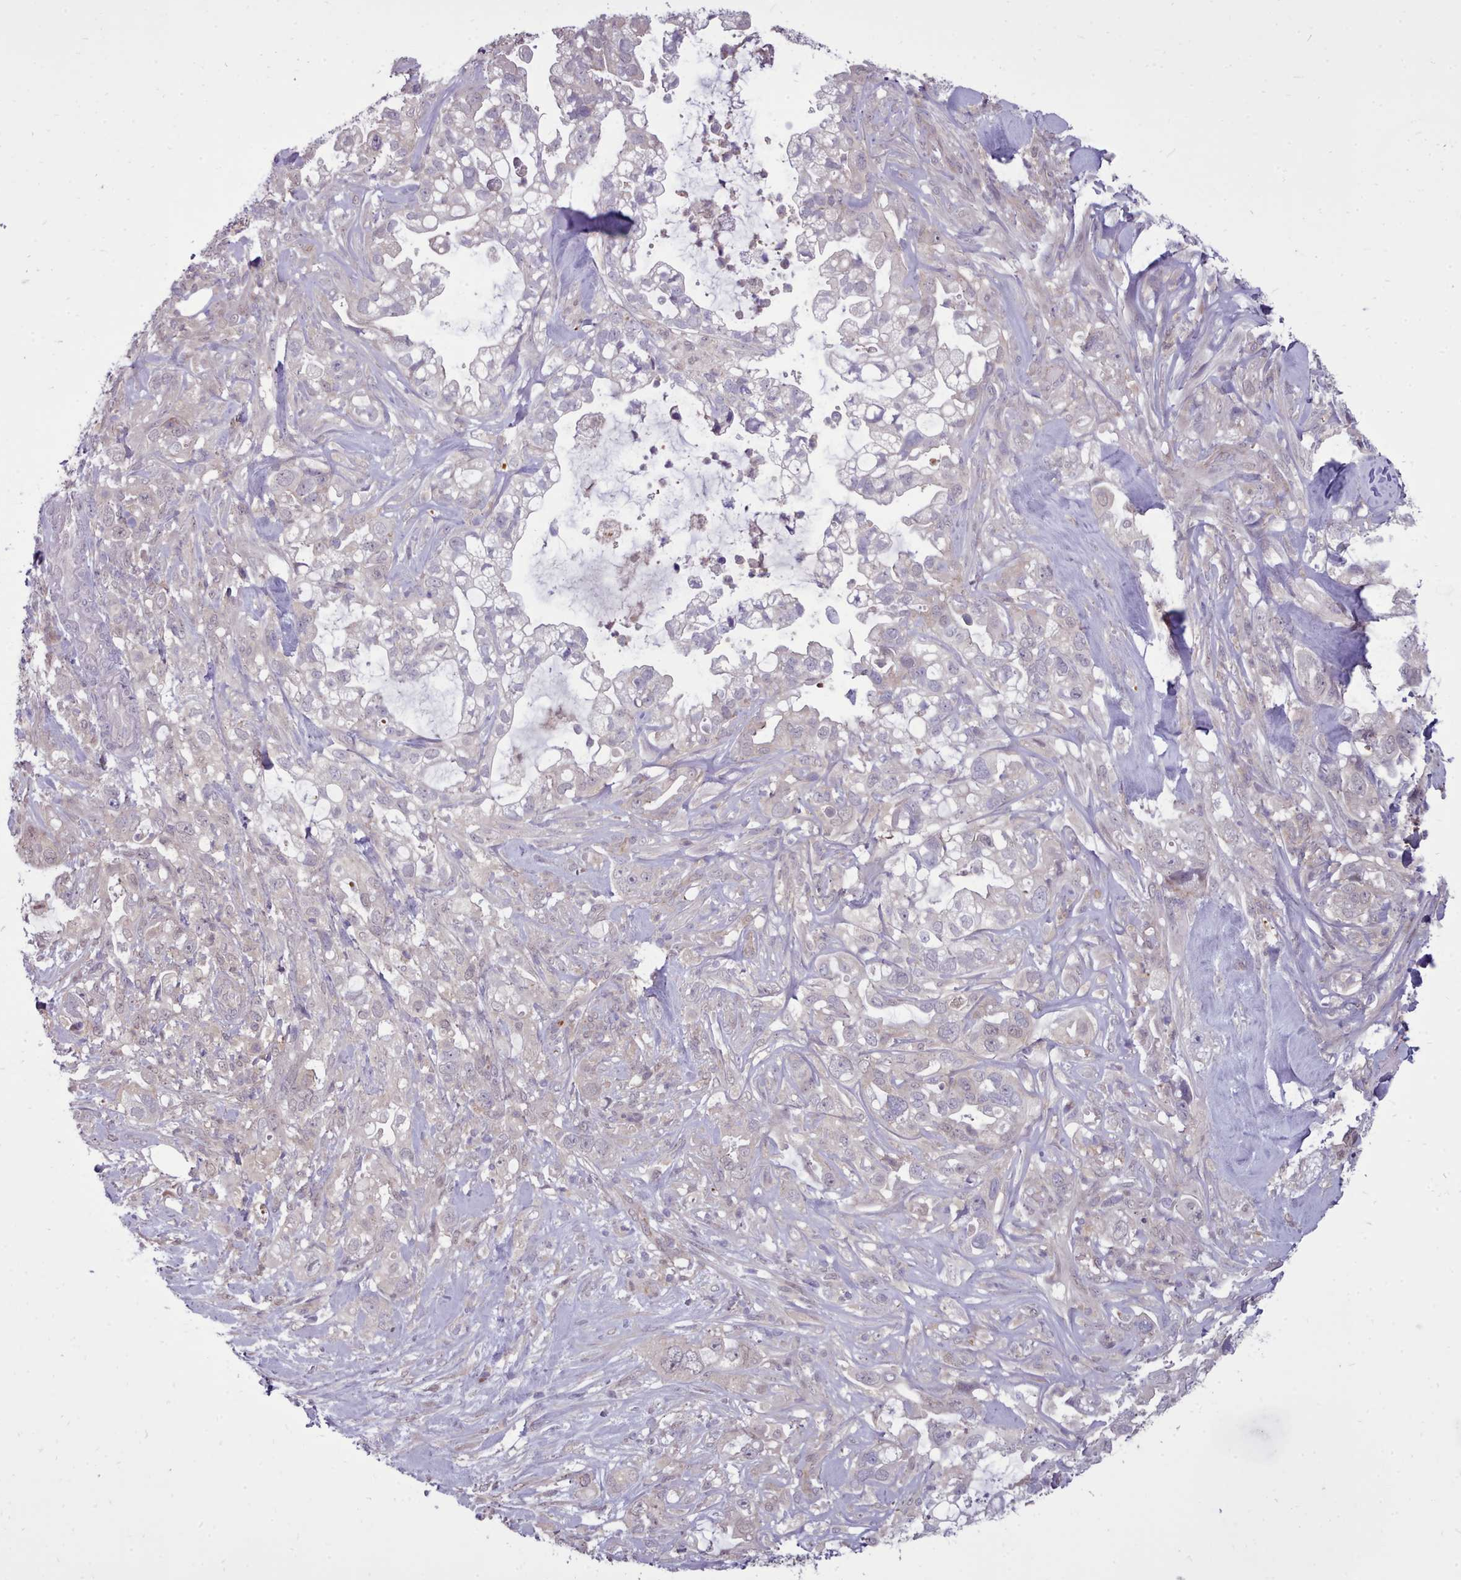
{"staining": {"intensity": "negative", "quantity": "none", "location": "none"}, "tissue": "pancreatic cancer", "cell_type": "Tumor cells", "image_type": "cancer", "snomed": [{"axis": "morphology", "description": "Adenocarcinoma, NOS"}, {"axis": "topography", "description": "Pancreas"}], "caption": "An image of human pancreatic cancer (adenocarcinoma) is negative for staining in tumor cells.", "gene": "AHCY", "patient": {"sex": "female", "age": 61}}